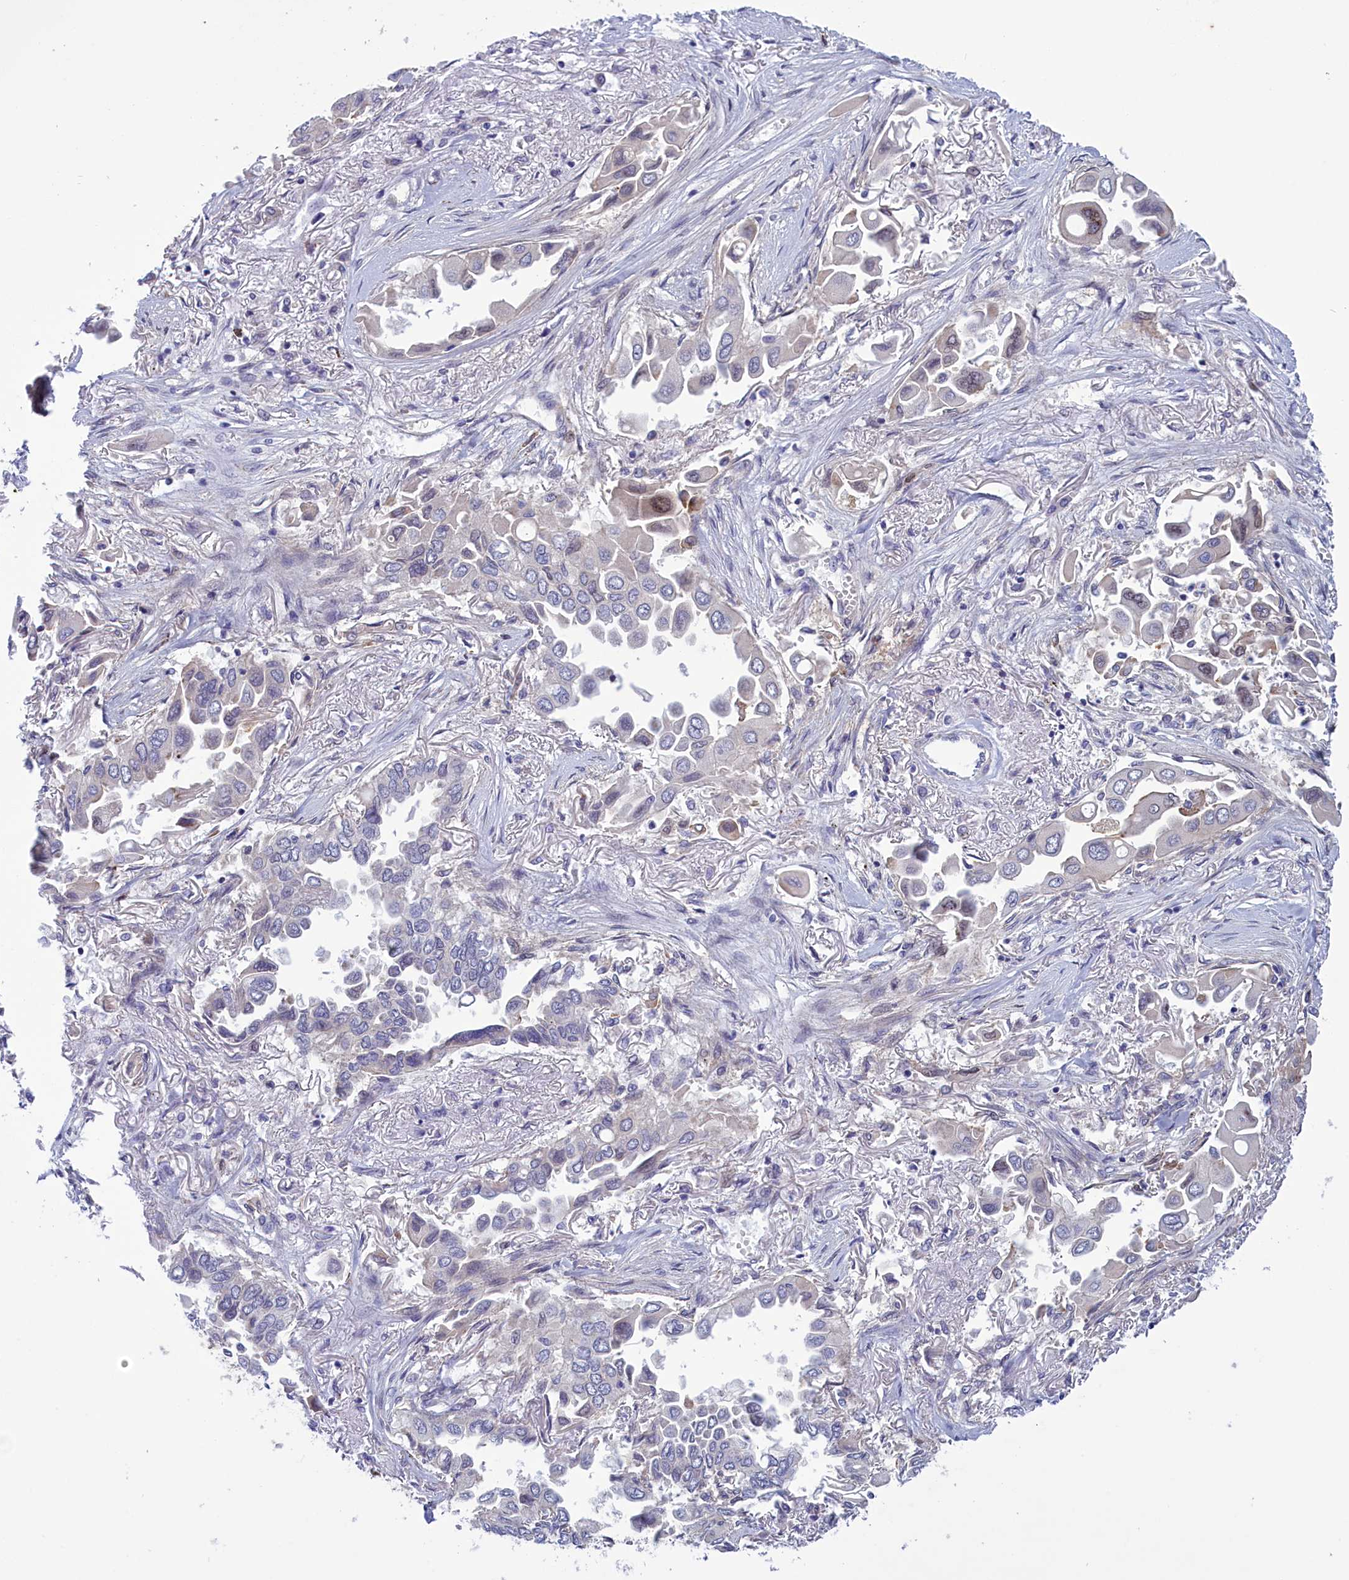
{"staining": {"intensity": "negative", "quantity": "none", "location": "none"}, "tissue": "lung cancer", "cell_type": "Tumor cells", "image_type": "cancer", "snomed": [{"axis": "morphology", "description": "Adenocarcinoma, NOS"}, {"axis": "topography", "description": "Lung"}], "caption": "Tumor cells are negative for brown protein staining in lung adenocarcinoma. (DAB IHC, high magnification).", "gene": "CORO2A", "patient": {"sex": "female", "age": 76}}